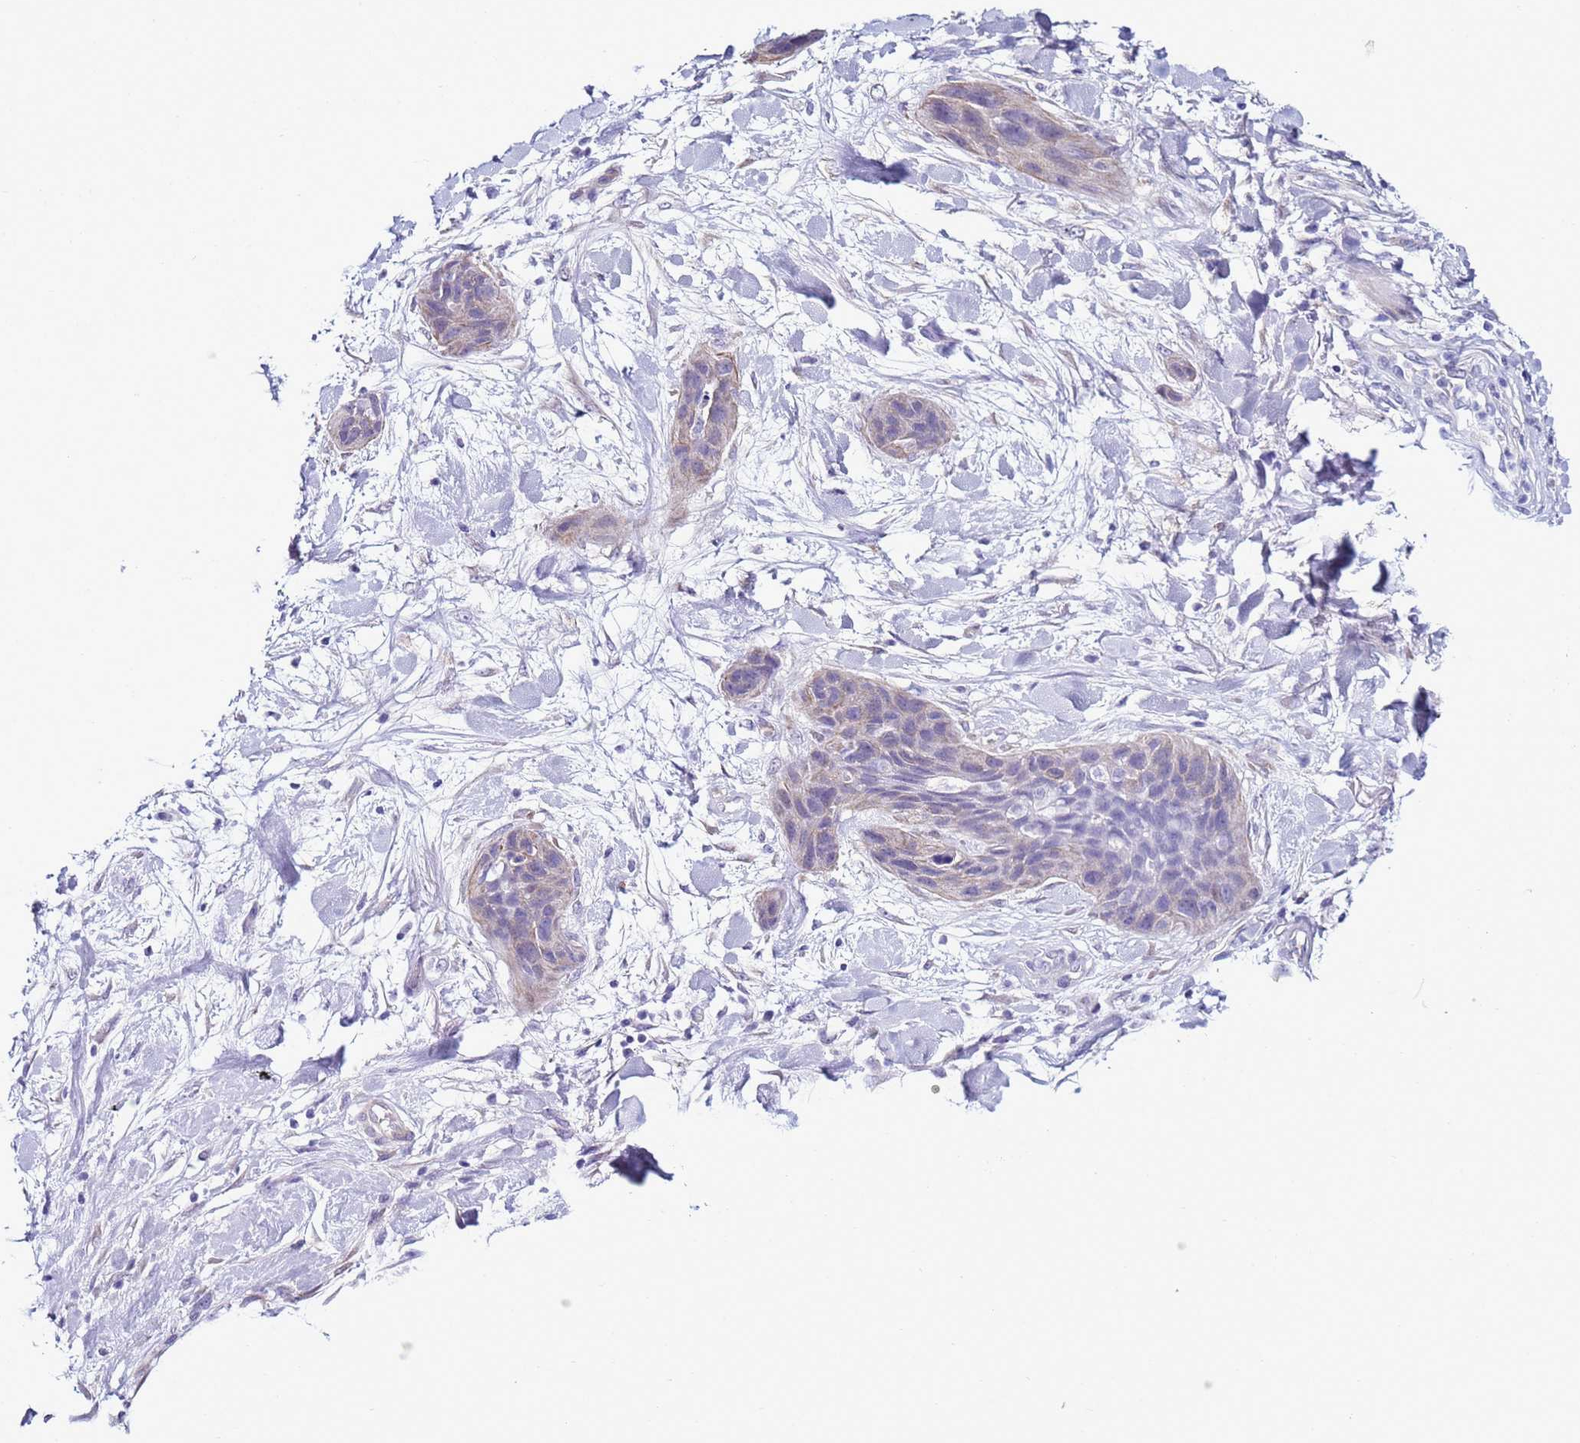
{"staining": {"intensity": "weak", "quantity": "25%-75%", "location": "cytoplasmic/membranous"}, "tissue": "lung cancer", "cell_type": "Tumor cells", "image_type": "cancer", "snomed": [{"axis": "morphology", "description": "Squamous cell carcinoma, NOS"}, {"axis": "topography", "description": "Lung"}], "caption": "Brown immunohistochemical staining in human squamous cell carcinoma (lung) shows weak cytoplasmic/membranous expression in approximately 25%-75% of tumor cells.", "gene": "LRRC10B", "patient": {"sex": "female", "age": 70}}